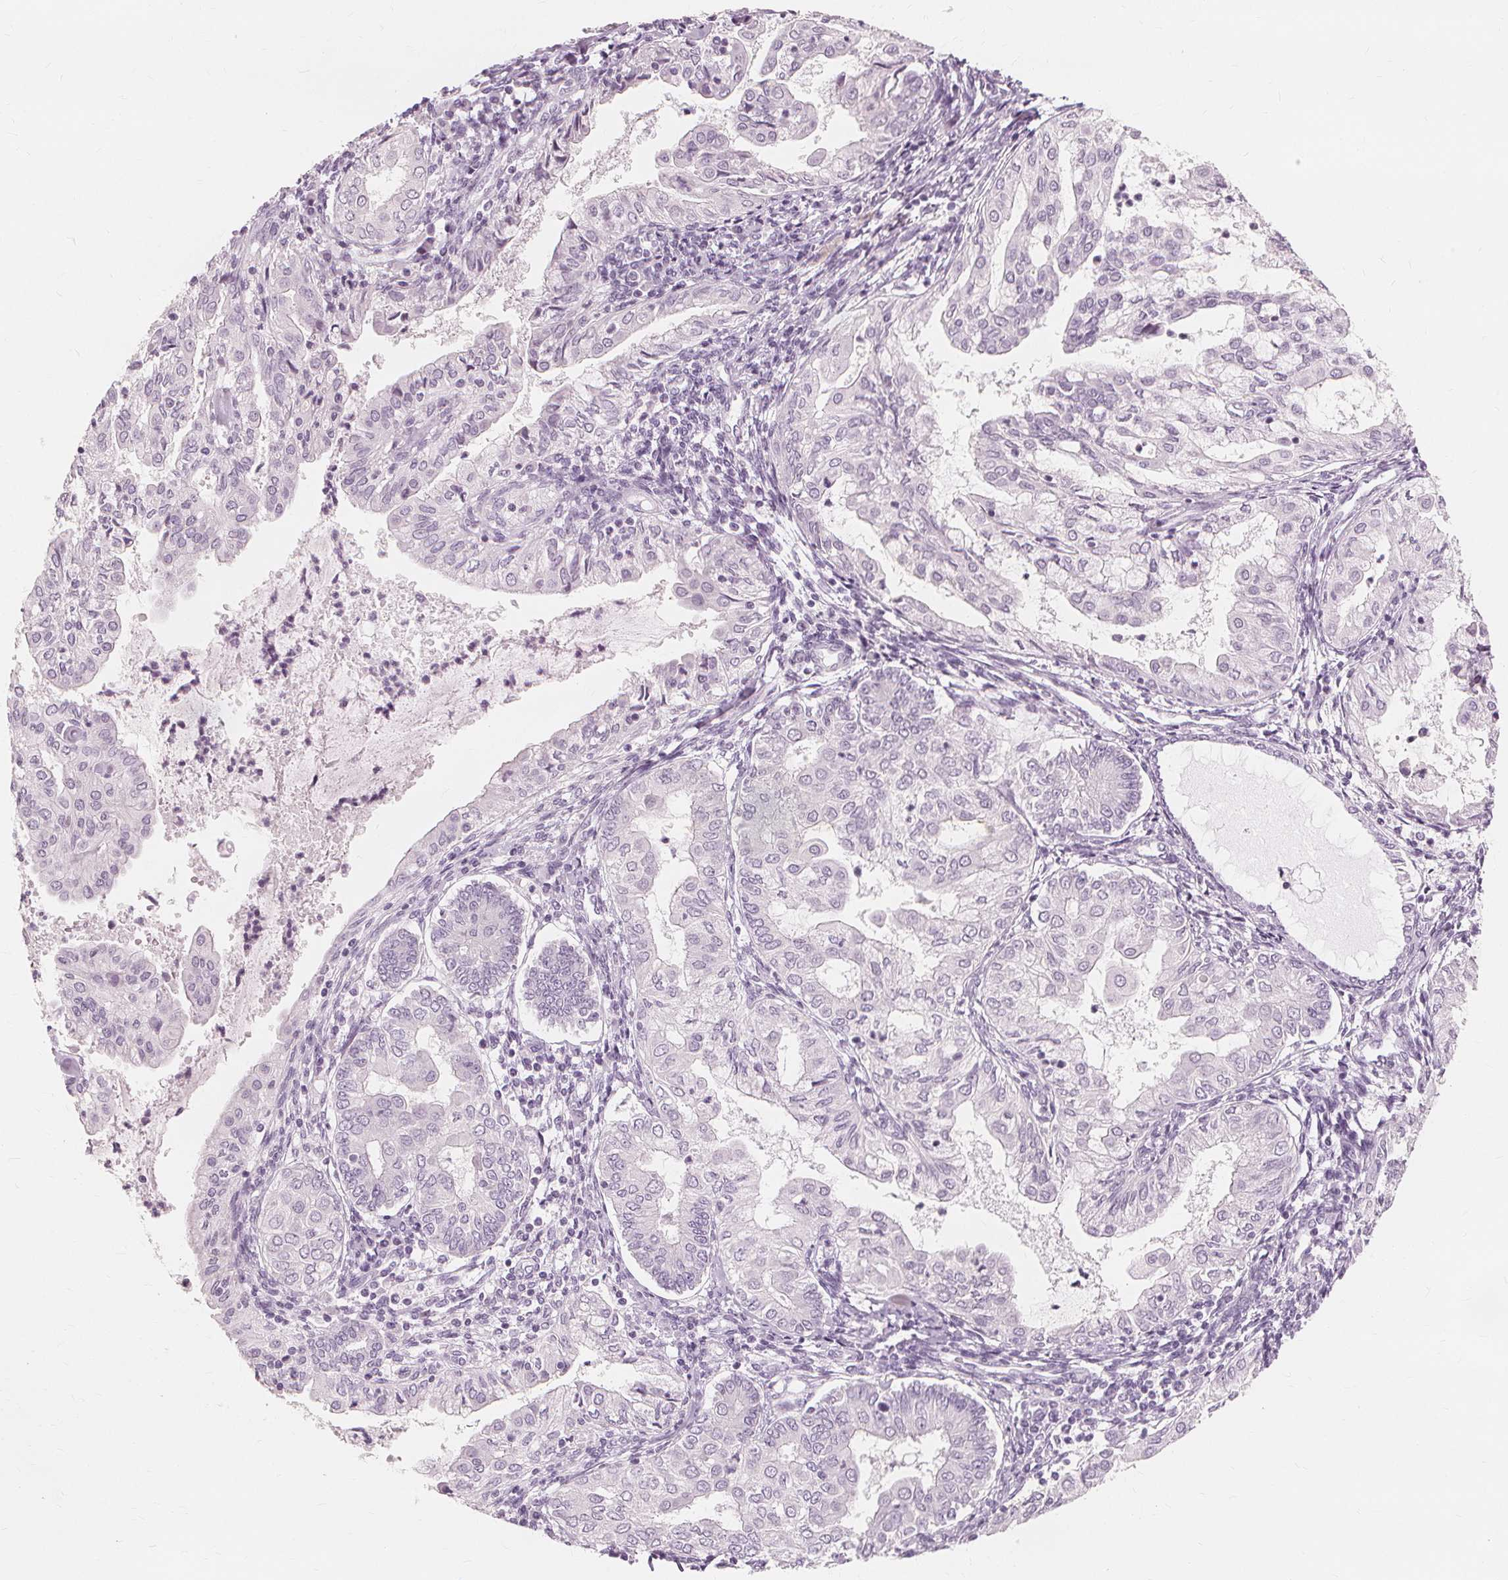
{"staining": {"intensity": "negative", "quantity": "none", "location": "none"}, "tissue": "endometrial cancer", "cell_type": "Tumor cells", "image_type": "cancer", "snomed": [{"axis": "morphology", "description": "Adenocarcinoma, NOS"}, {"axis": "topography", "description": "Endometrium"}], "caption": "Immunohistochemistry (IHC) micrograph of neoplastic tissue: human endometrial cancer stained with DAB (3,3'-diaminobenzidine) exhibits no significant protein staining in tumor cells.", "gene": "MUC12", "patient": {"sex": "female", "age": 68}}